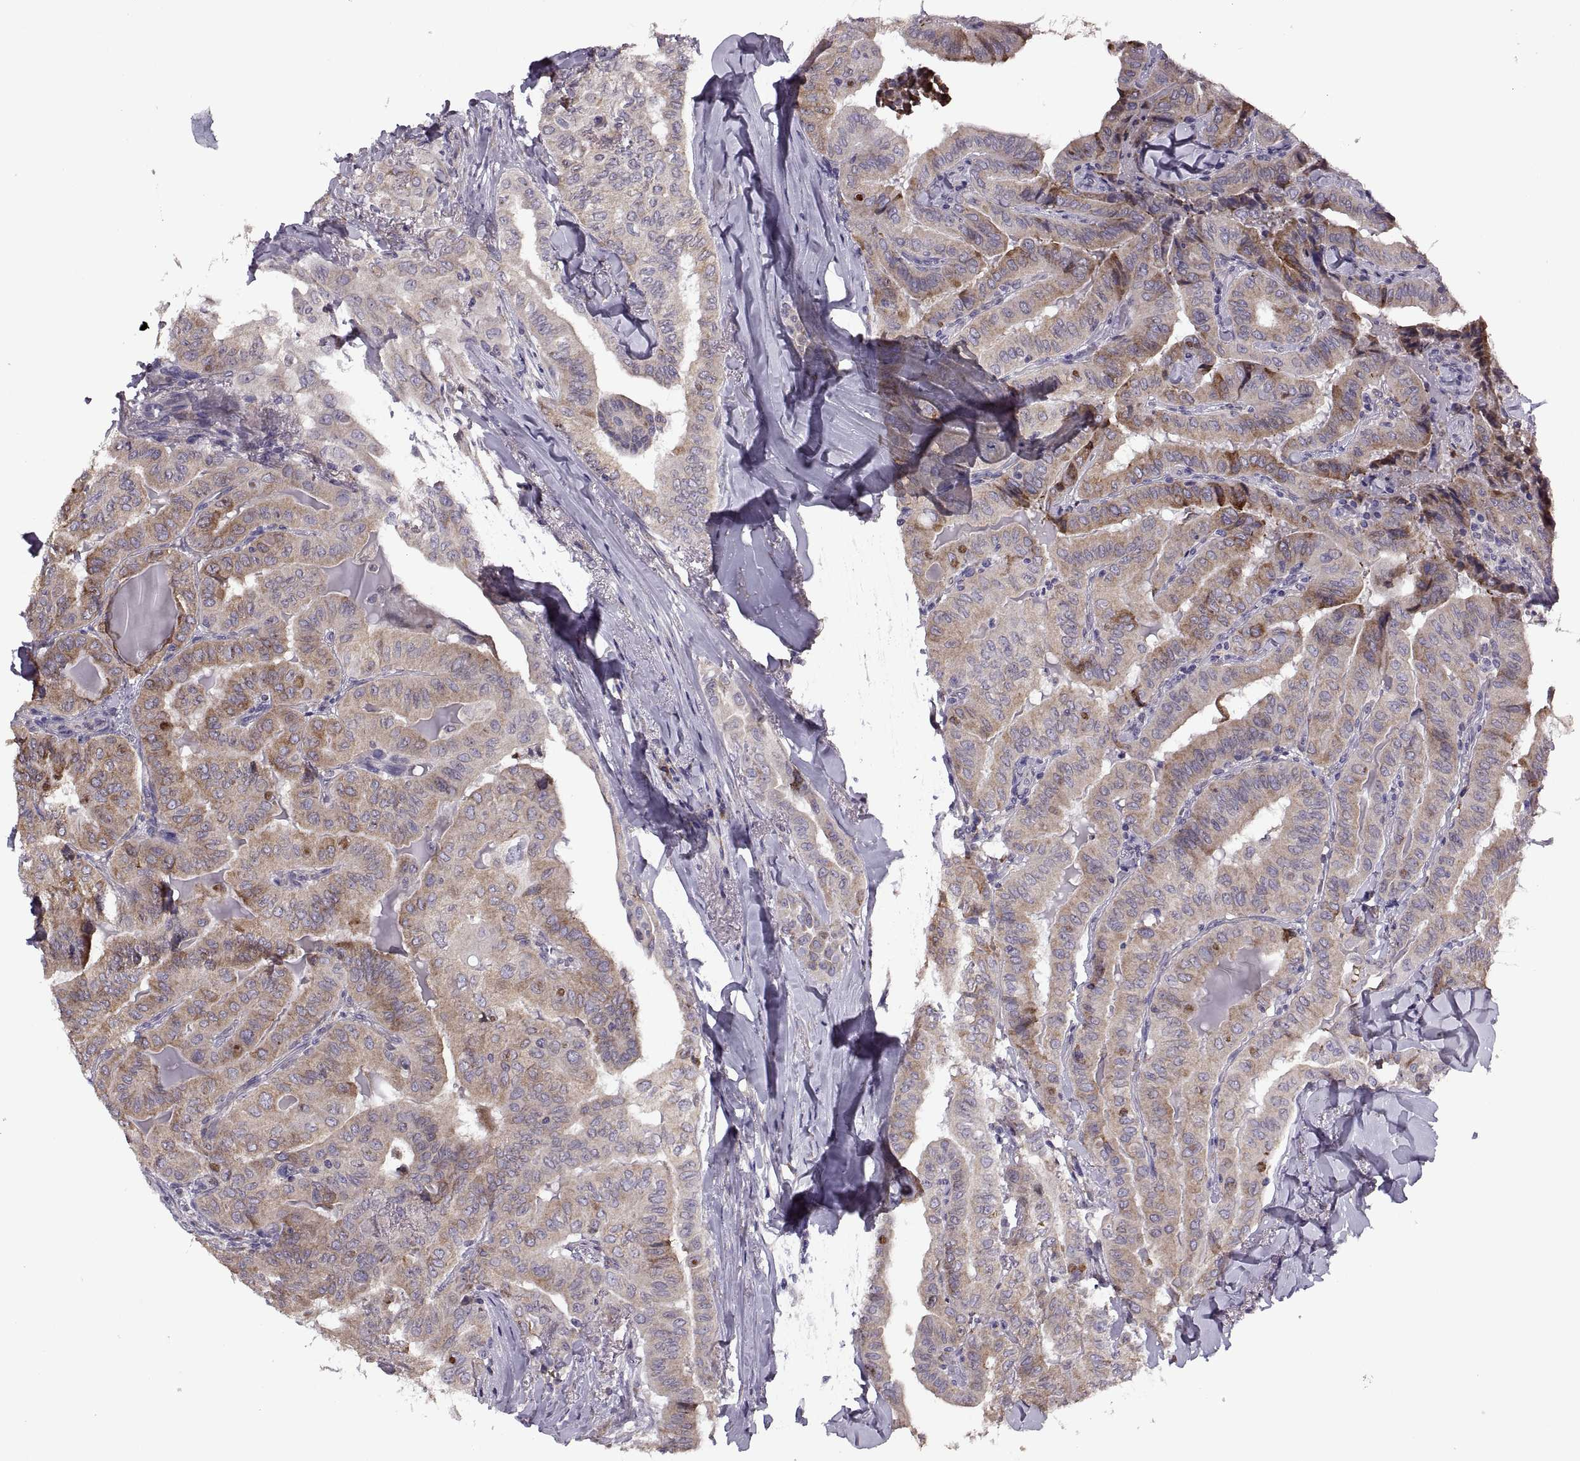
{"staining": {"intensity": "moderate", "quantity": ">75%", "location": "cytoplasmic/membranous"}, "tissue": "thyroid cancer", "cell_type": "Tumor cells", "image_type": "cancer", "snomed": [{"axis": "morphology", "description": "Papillary adenocarcinoma, NOS"}, {"axis": "topography", "description": "Thyroid gland"}], "caption": "The immunohistochemical stain highlights moderate cytoplasmic/membranous expression in tumor cells of thyroid cancer (papillary adenocarcinoma) tissue.", "gene": "LETM2", "patient": {"sex": "female", "age": 68}}